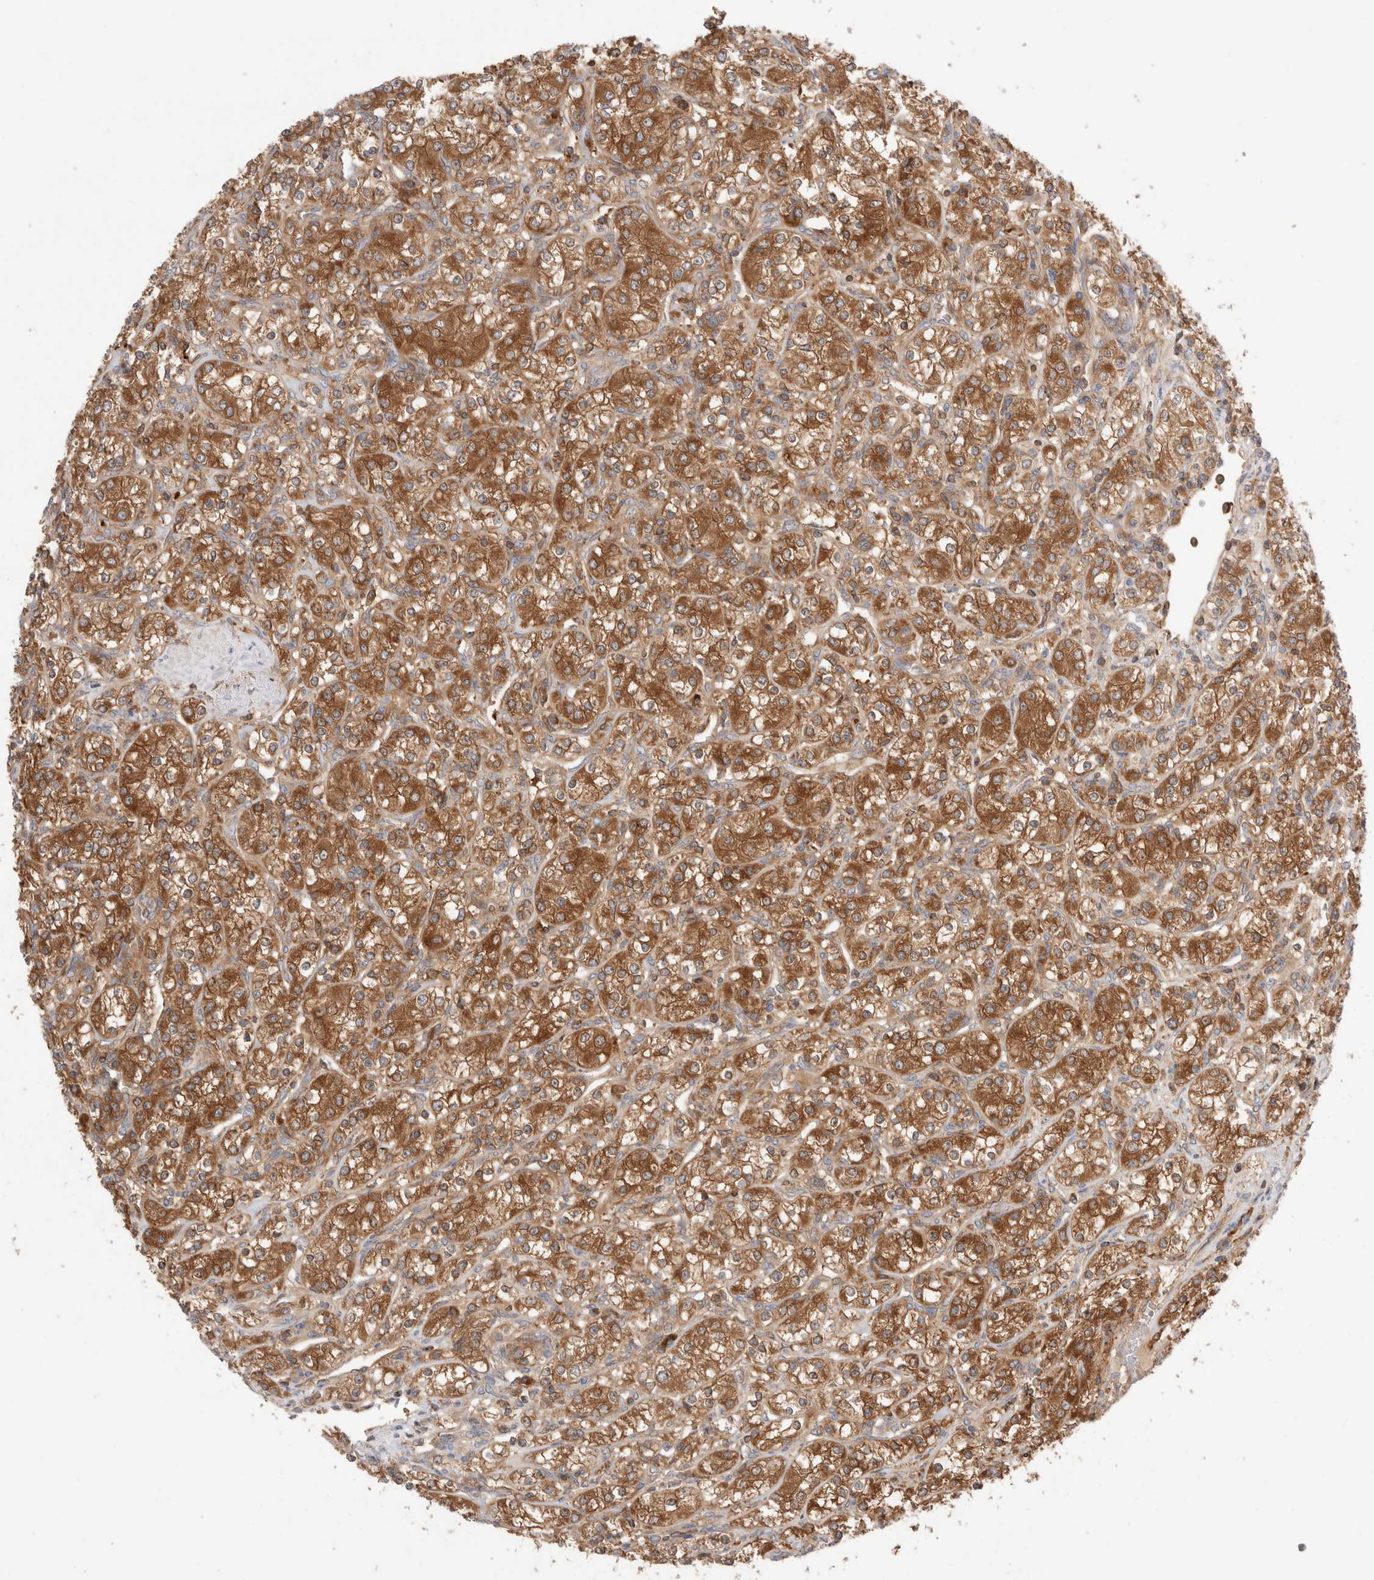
{"staining": {"intensity": "strong", "quantity": ">75%", "location": "cytoplasmic/membranous"}, "tissue": "renal cancer", "cell_type": "Tumor cells", "image_type": "cancer", "snomed": [{"axis": "morphology", "description": "Adenocarcinoma, NOS"}, {"axis": "topography", "description": "Kidney"}], "caption": "DAB (3,3'-diaminobenzidine) immunohistochemical staining of human renal cancer (adenocarcinoma) exhibits strong cytoplasmic/membranous protein staining in about >75% of tumor cells.", "gene": "KLHL14", "patient": {"sex": "male", "age": 77}}